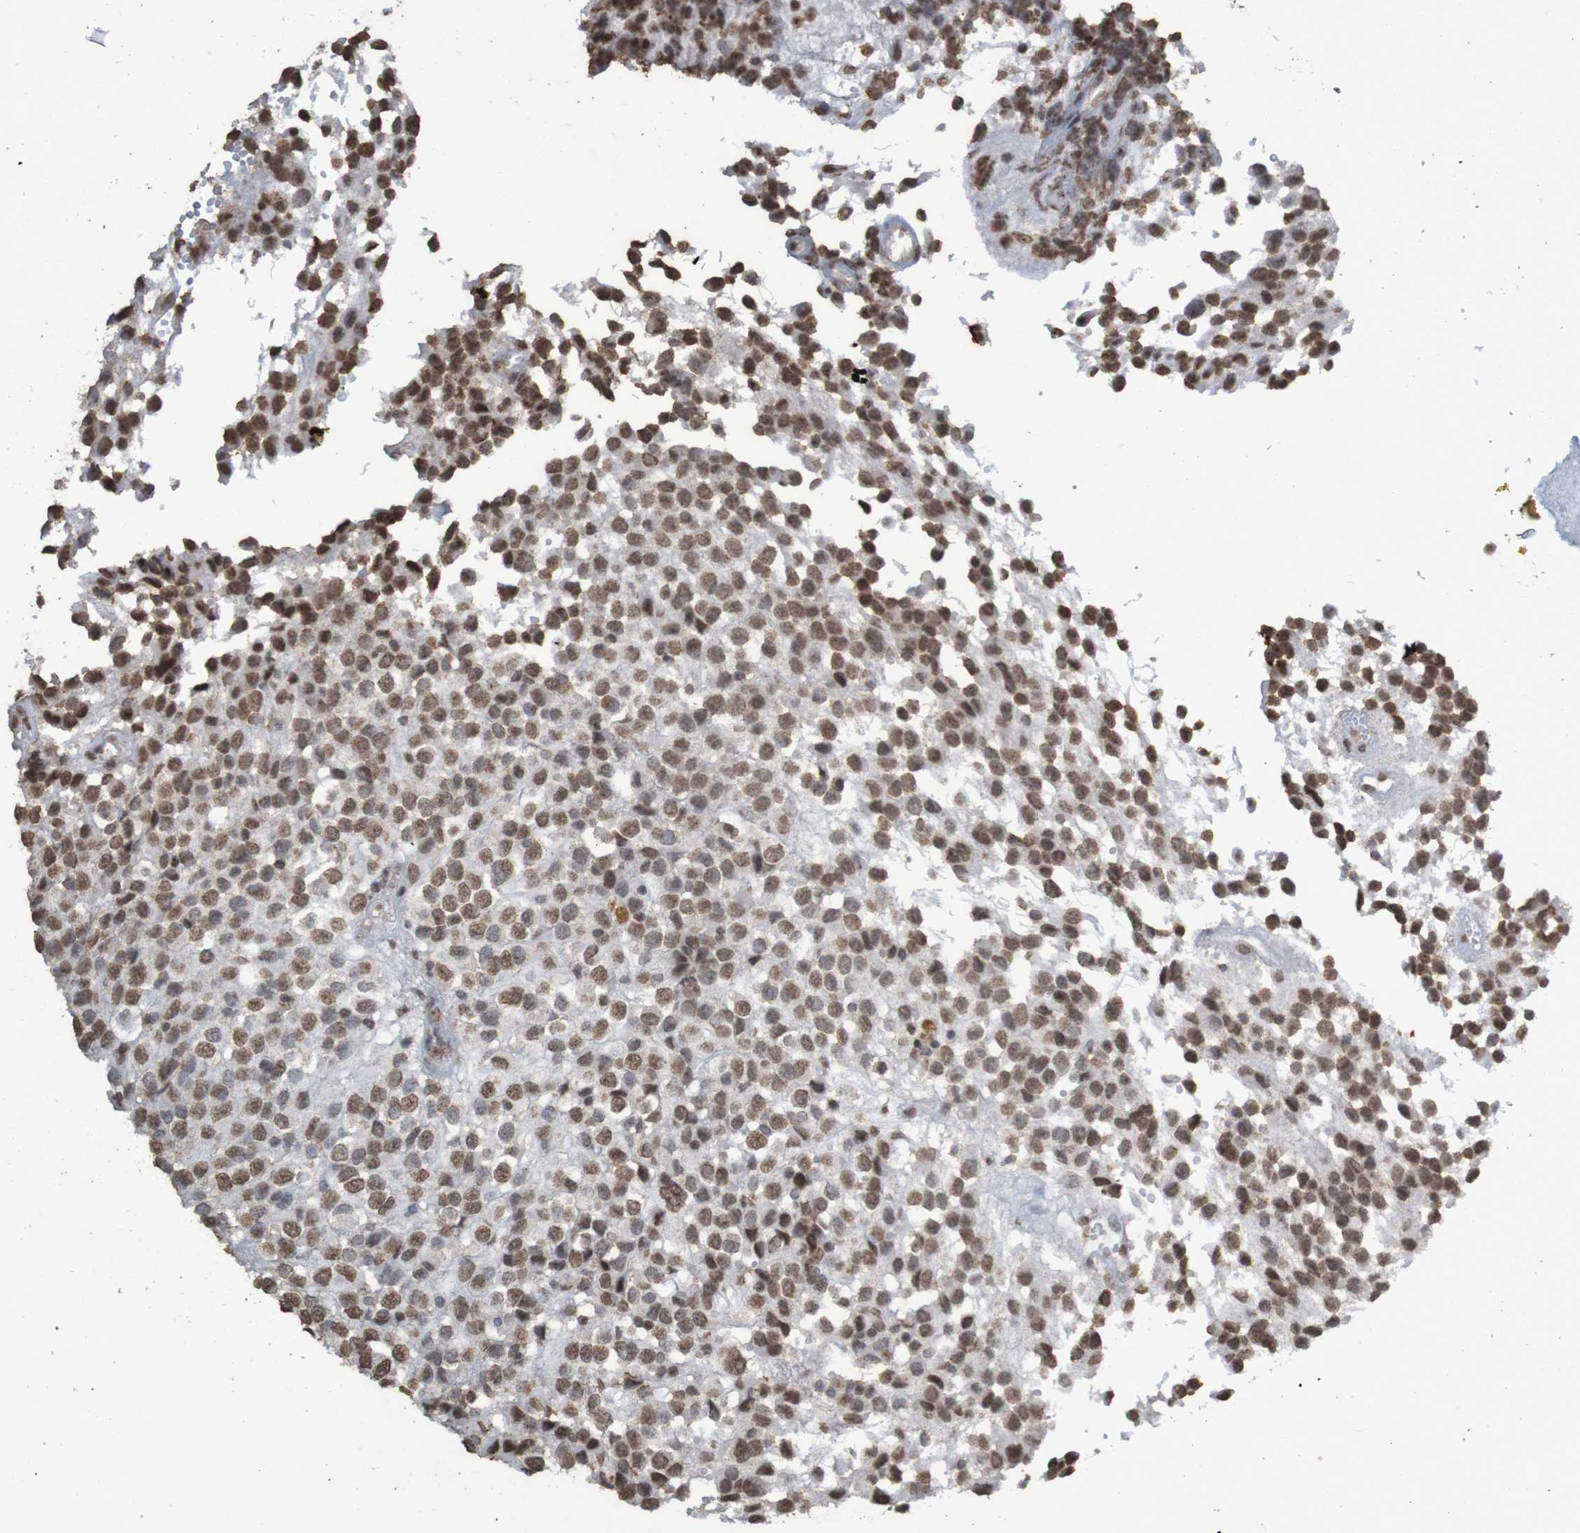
{"staining": {"intensity": "moderate", "quantity": ">75%", "location": "nuclear"}, "tissue": "glioma", "cell_type": "Tumor cells", "image_type": "cancer", "snomed": [{"axis": "morphology", "description": "Glioma, malignant, High grade"}, {"axis": "topography", "description": "Brain"}], "caption": "Immunohistochemical staining of human malignant high-grade glioma exhibits medium levels of moderate nuclear protein staining in approximately >75% of tumor cells.", "gene": "GFI1", "patient": {"sex": "male", "age": 32}}